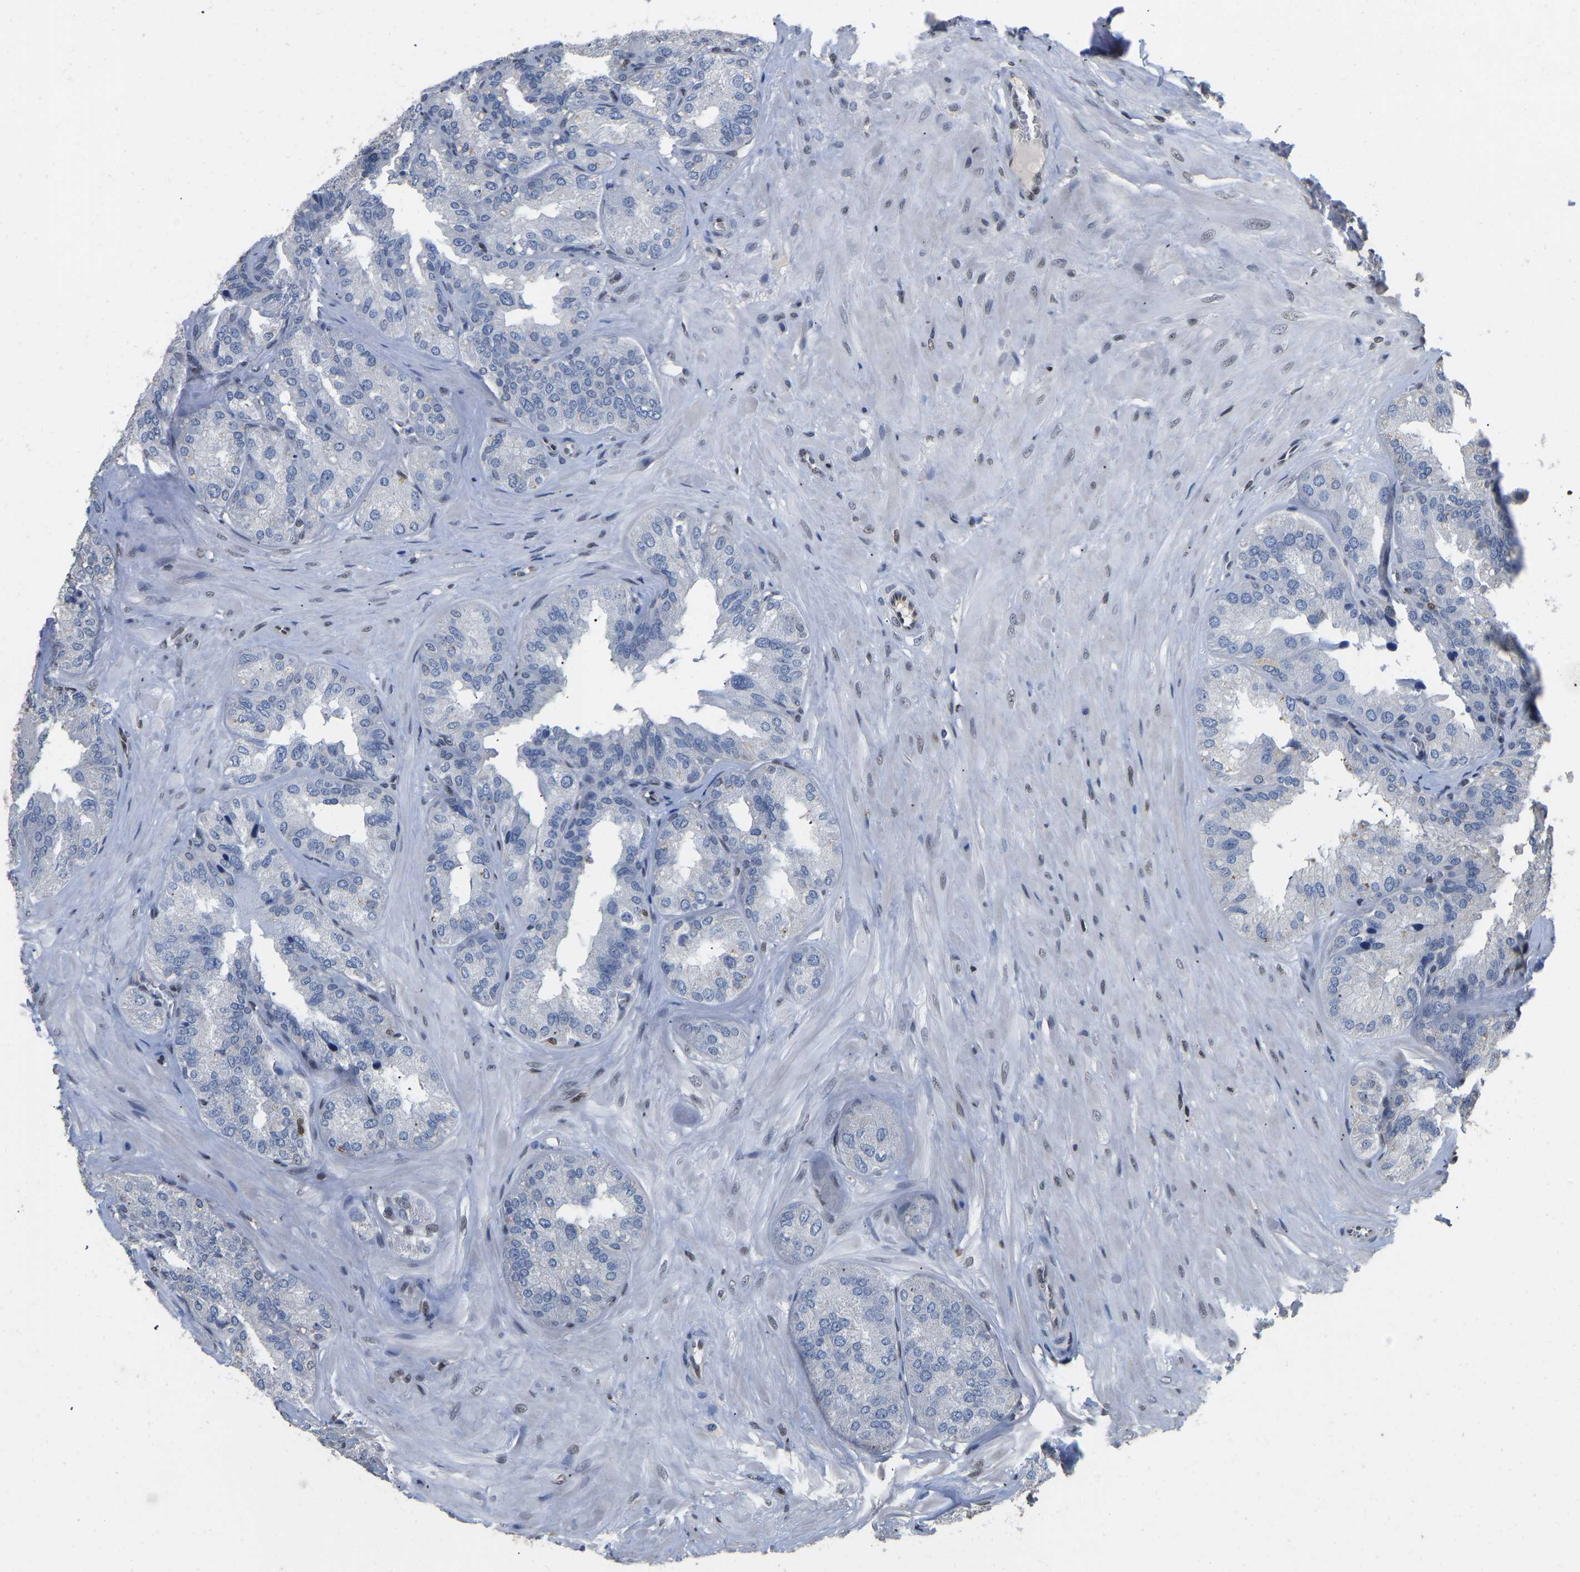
{"staining": {"intensity": "negative", "quantity": "none", "location": "none"}, "tissue": "seminal vesicle", "cell_type": "Glandular cells", "image_type": "normal", "snomed": [{"axis": "morphology", "description": "Normal tissue, NOS"}, {"axis": "topography", "description": "Prostate"}, {"axis": "topography", "description": "Seminal veicle"}], "caption": "An immunohistochemistry photomicrograph of benign seminal vesicle is shown. There is no staining in glandular cells of seminal vesicle. Nuclei are stained in blue.", "gene": "QKI", "patient": {"sex": "male", "age": 51}}